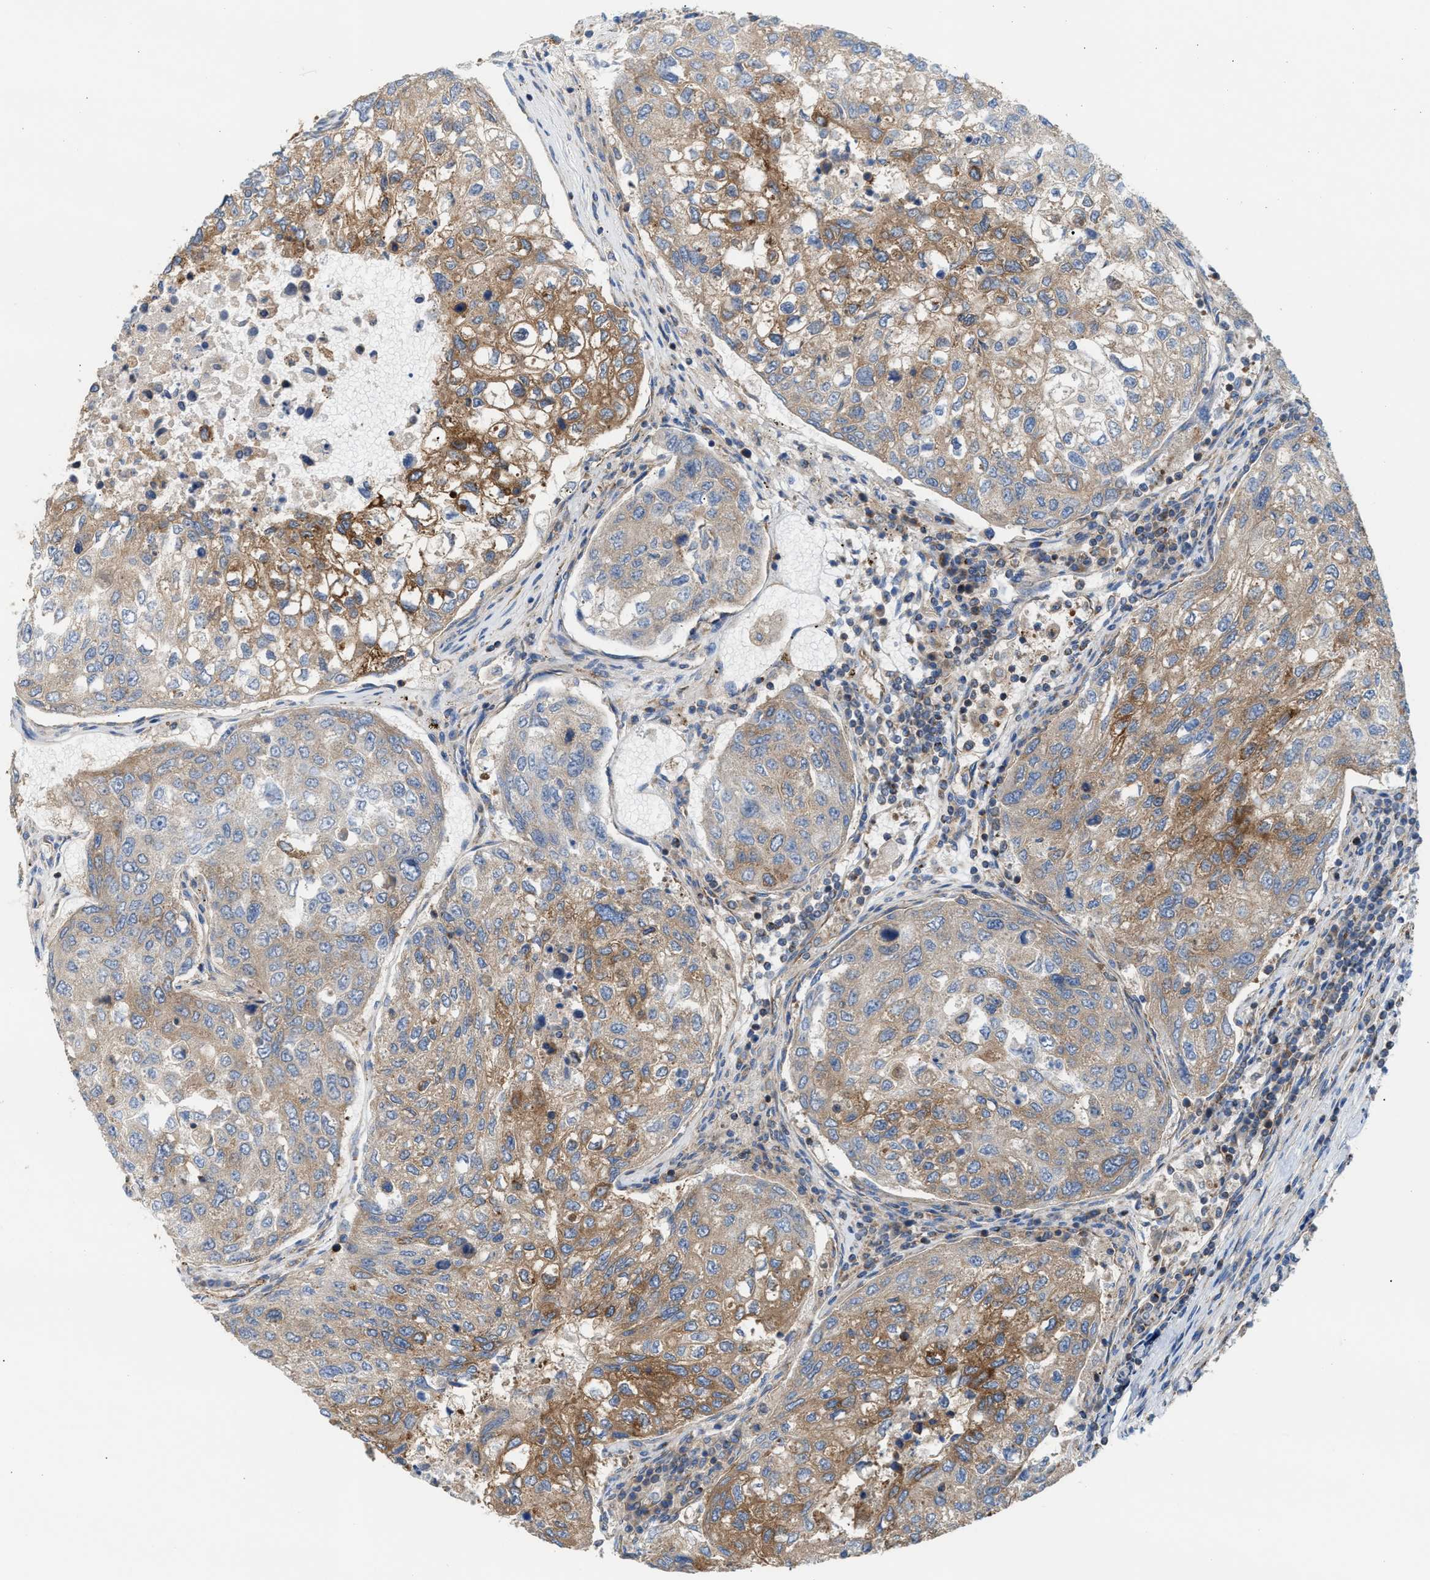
{"staining": {"intensity": "moderate", "quantity": "25%-75%", "location": "cytoplasmic/membranous"}, "tissue": "urothelial cancer", "cell_type": "Tumor cells", "image_type": "cancer", "snomed": [{"axis": "morphology", "description": "Urothelial carcinoma, High grade"}, {"axis": "topography", "description": "Lymph node"}, {"axis": "topography", "description": "Urinary bladder"}], "caption": "Immunohistochemical staining of high-grade urothelial carcinoma displays medium levels of moderate cytoplasmic/membranous expression in approximately 25%-75% of tumor cells. (Stains: DAB in brown, nuclei in blue, Microscopy: brightfield microscopy at high magnification).", "gene": "TBC1D15", "patient": {"sex": "male", "age": 51}}